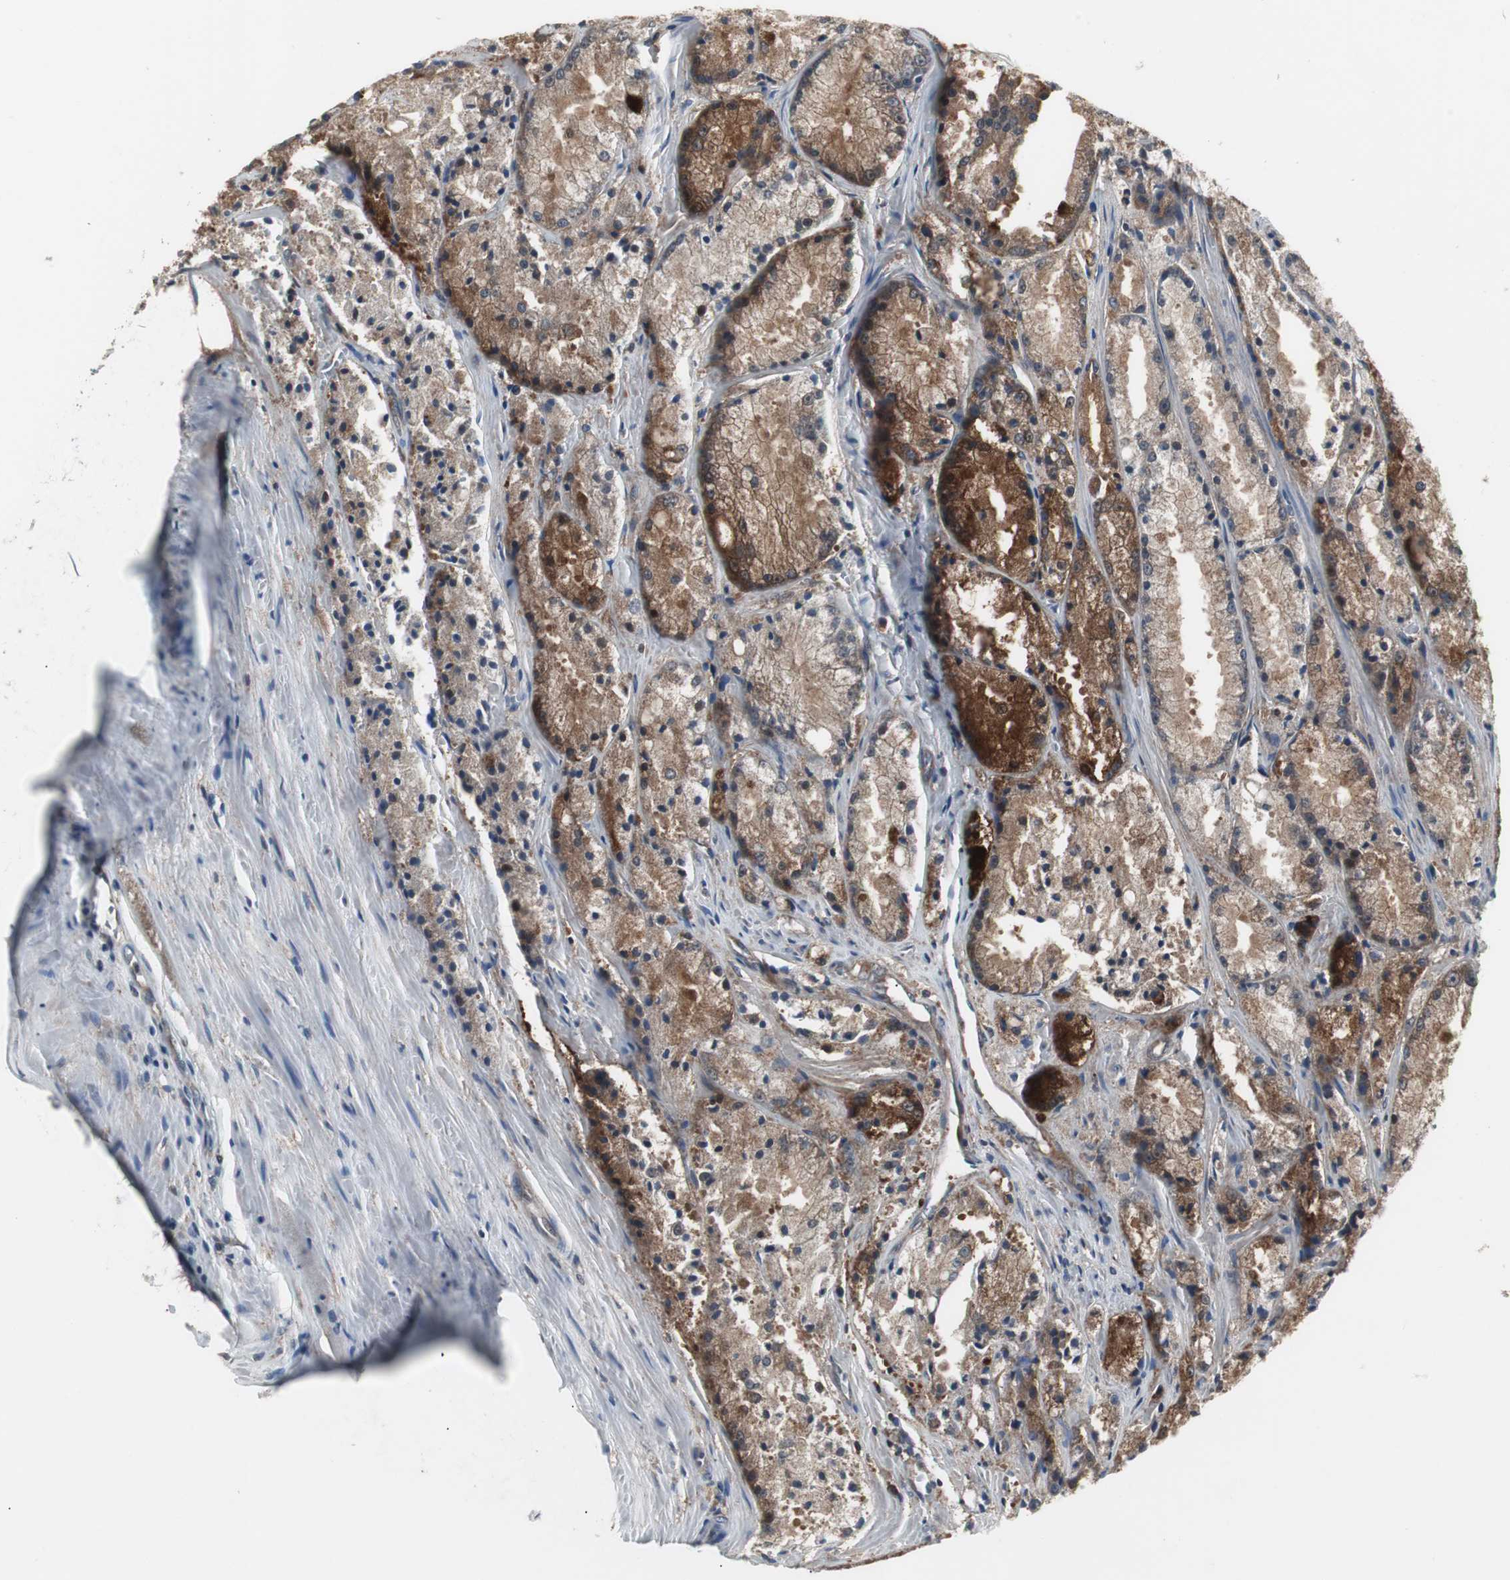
{"staining": {"intensity": "strong", "quantity": ">75%", "location": "cytoplasmic/membranous"}, "tissue": "prostate cancer", "cell_type": "Tumor cells", "image_type": "cancer", "snomed": [{"axis": "morphology", "description": "Adenocarcinoma, Low grade"}, {"axis": "topography", "description": "Prostate"}], "caption": "IHC photomicrograph of human prostate adenocarcinoma (low-grade) stained for a protein (brown), which reveals high levels of strong cytoplasmic/membranous staining in approximately >75% of tumor cells.", "gene": "ZSCAN22", "patient": {"sex": "male", "age": 64}}